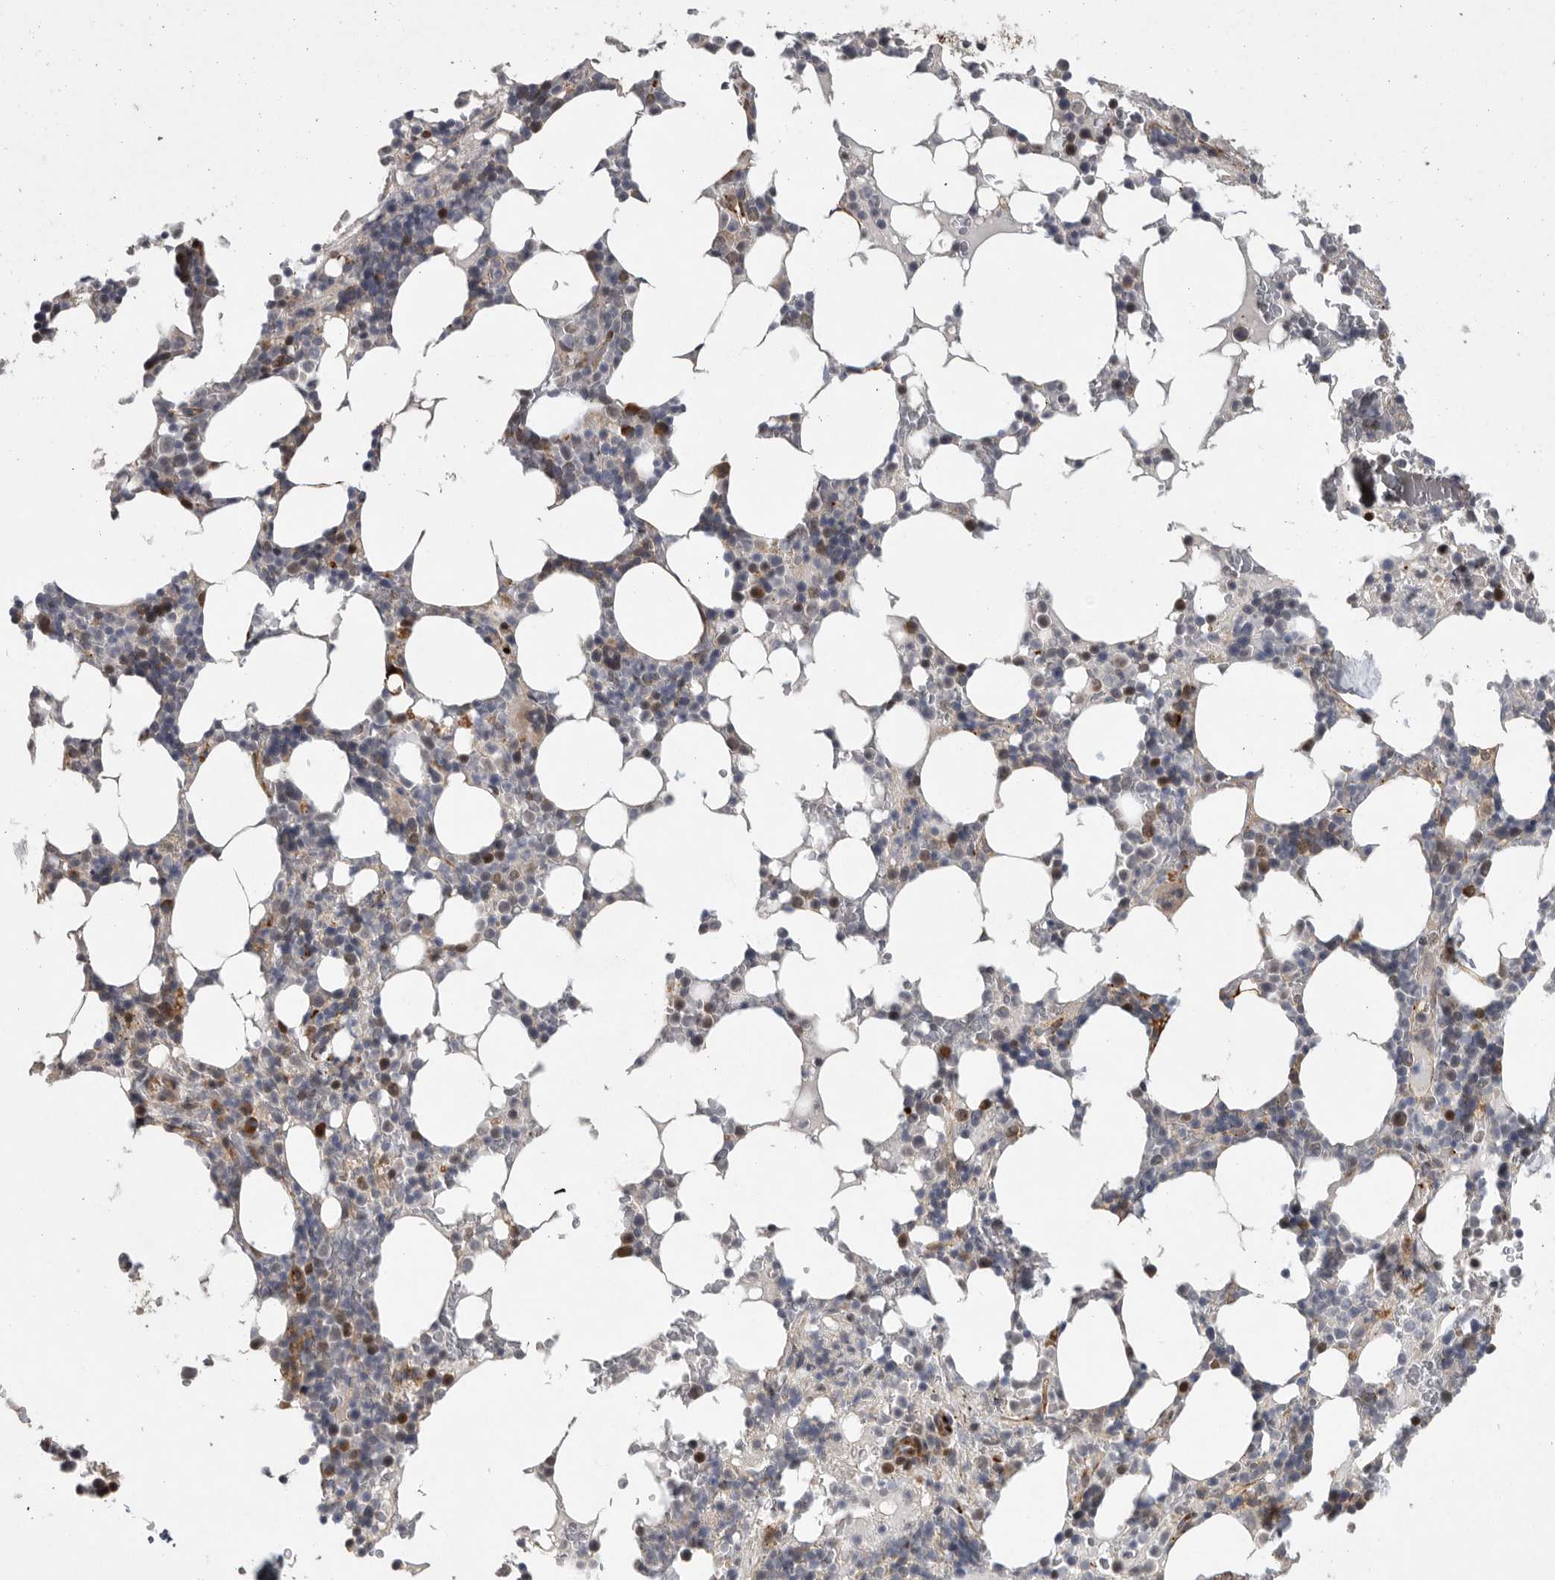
{"staining": {"intensity": "strong", "quantity": "<25%", "location": "cytoplasmic/membranous,nuclear"}, "tissue": "bone marrow", "cell_type": "Hematopoietic cells", "image_type": "normal", "snomed": [{"axis": "morphology", "description": "Normal tissue, NOS"}, {"axis": "topography", "description": "Bone marrow"}], "caption": "A photomicrograph of human bone marrow stained for a protein reveals strong cytoplasmic/membranous,nuclear brown staining in hematopoietic cells.", "gene": "MPDZ", "patient": {"sex": "male", "age": 58}}